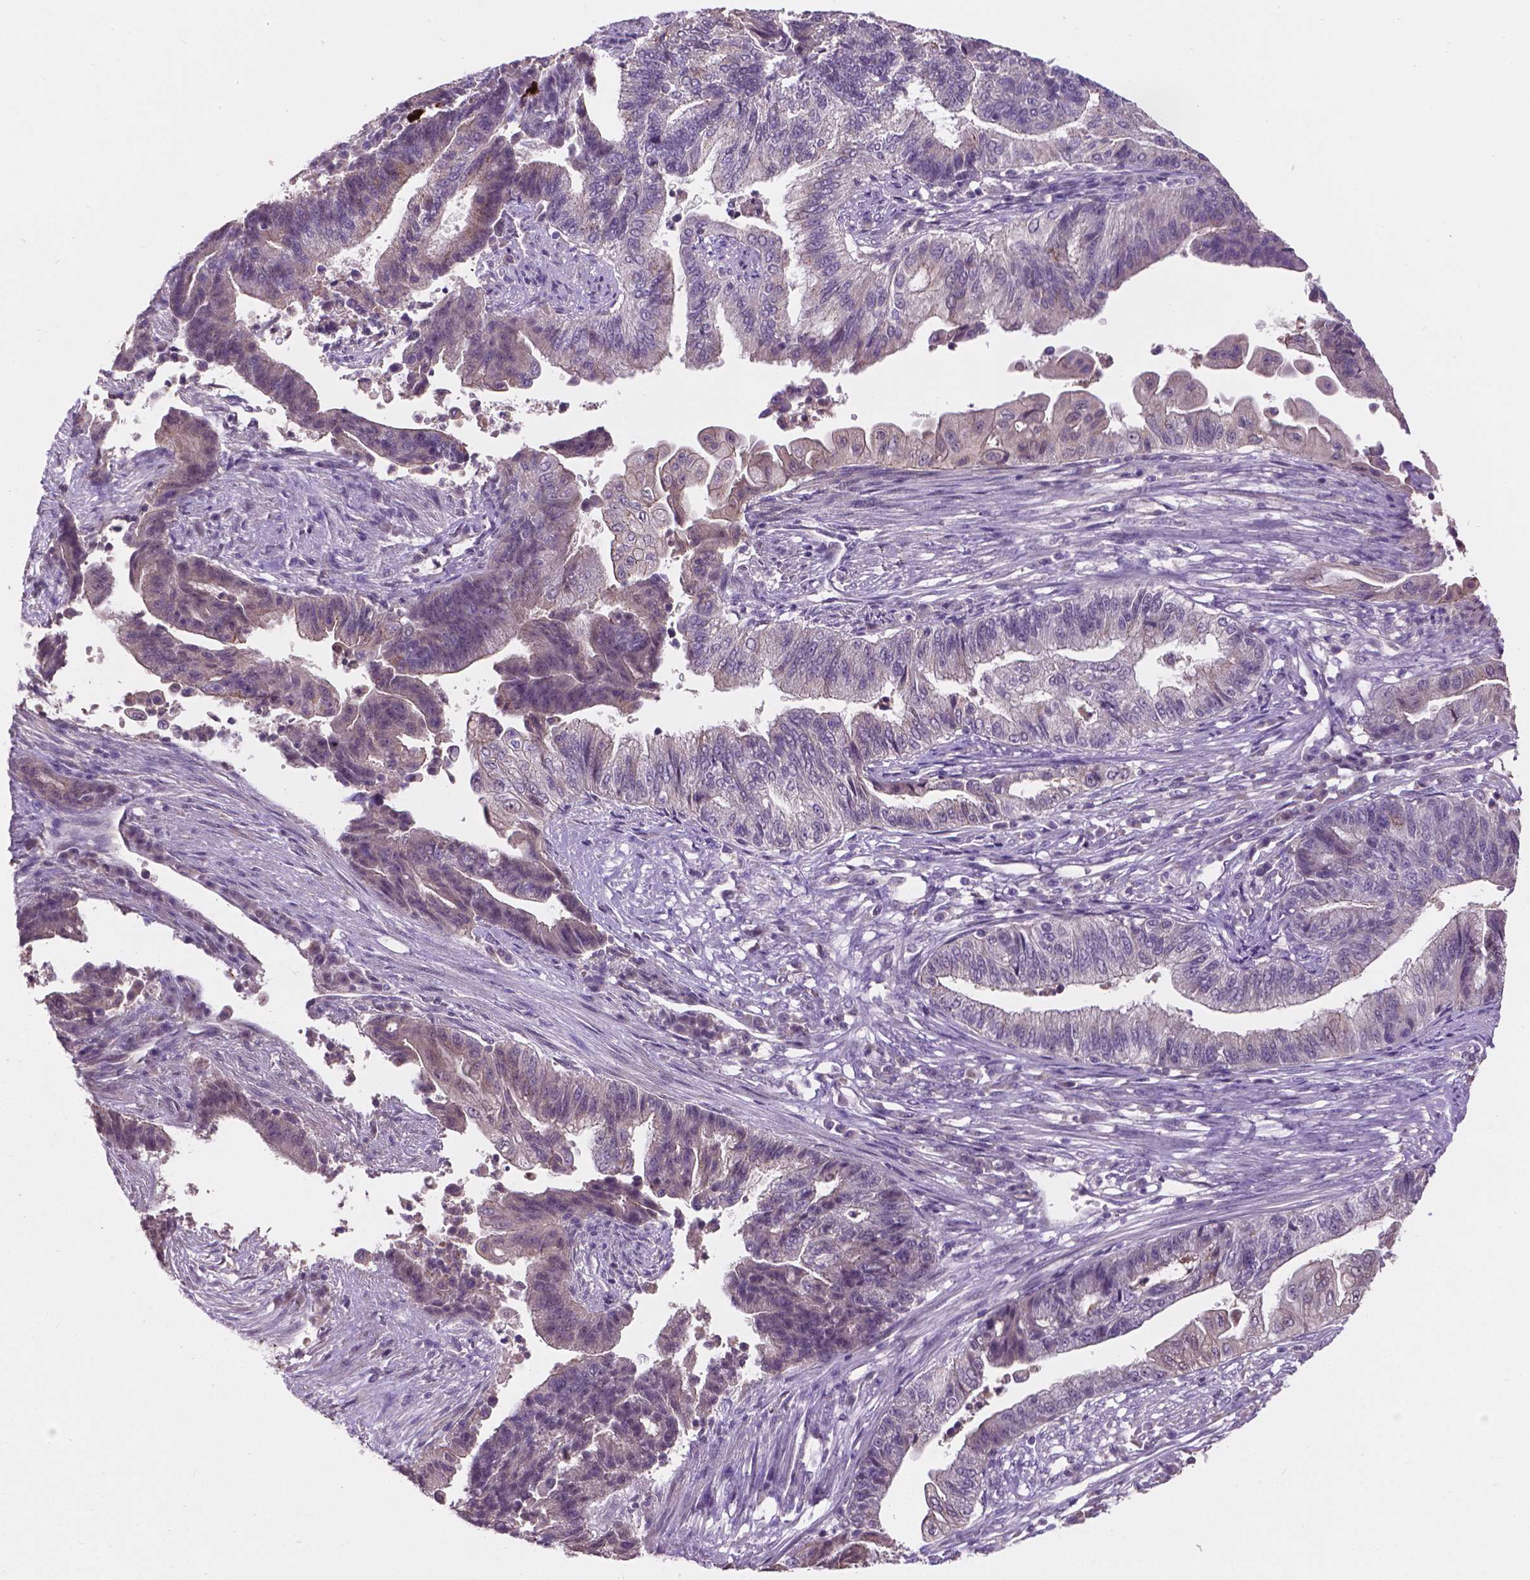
{"staining": {"intensity": "negative", "quantity": "none", "location": "none"}, "tissue": "endometrial cancer", "cell_type": "Tumor cells", "image_type": "cancer", "snomed": [{"axis": "morphology", "description": "Adenocarcinoma, NOS"}, {"axis": "topography", "description": "Uterus"}, {"axis": "topography", "description": "Endometrium"}], "caption": "Photomicrograph shows no protein staining in tumor cells of endometrial cancer tissue. (DAB (3,3'-diaminobenzidine) immunohistochemistry (IHC) visualized using brightfield microscopy, high magnification).", "gene": "GXYLT2", "patient": {"sex": "female", "age": 54}}